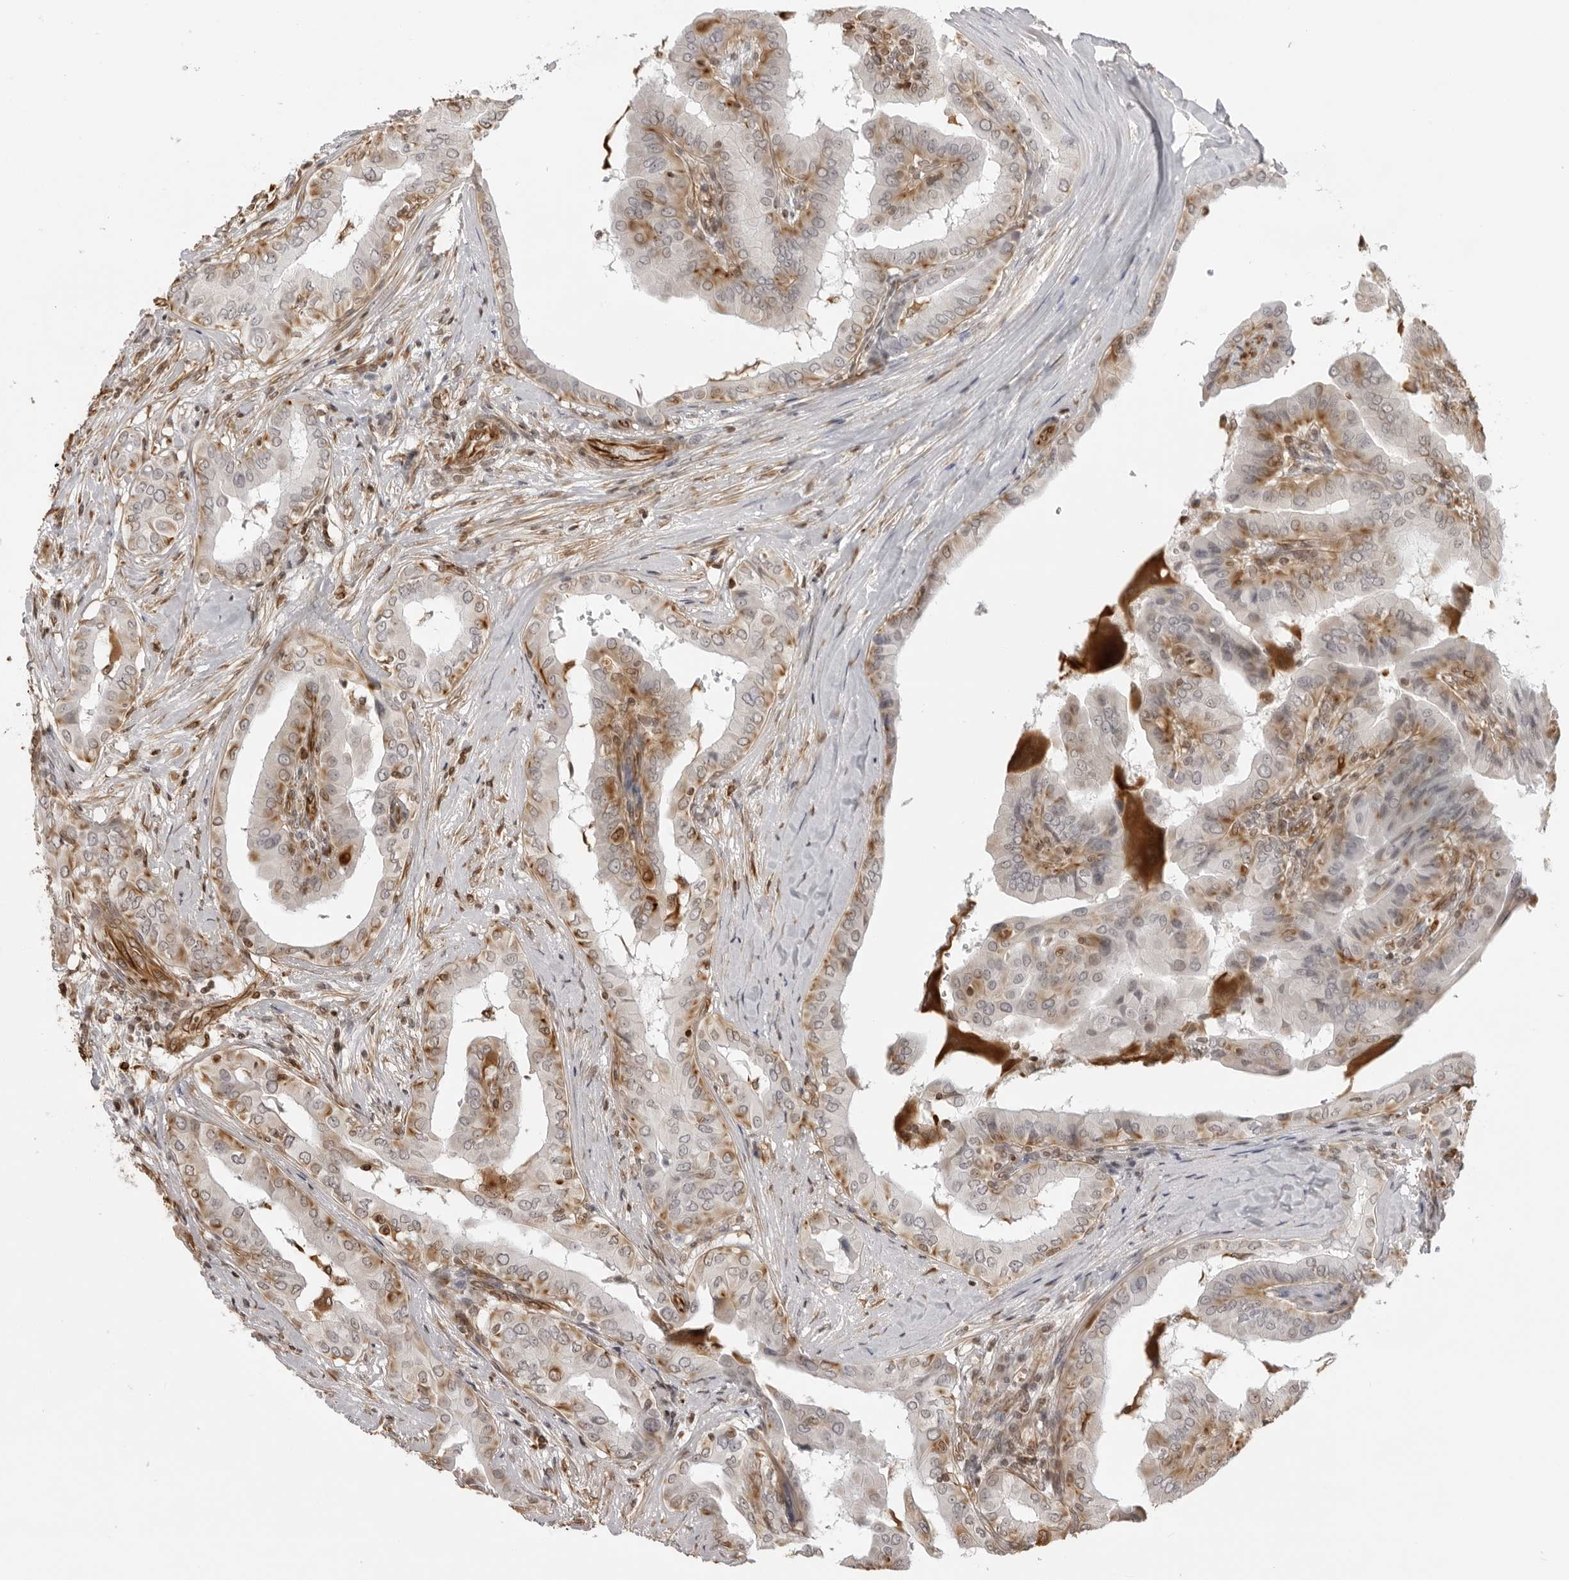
{"staining": {"intensity": "weak", "quantity": "<25%", "location": "cytoplasmic/membranous"}, "tissue": "thyroid cancer", "cell_type": "Tumor cells", "image_type": "cancer", "snomed": [{"axis": "morphology", "description": "Papillary adenocarcinoma, NOS"}, {"axis": "topography", "description": "Thyroid gland"}], "caption": "This histopathology image is of papillary adenocarcinoma (thyroid) stained with IHC to label a protein in brown with the nuclei are counter-stained blue. There is no staining in tumor cells.", "gene": "DYNLT5", "patient": {"sex": "male", "age": 33}}